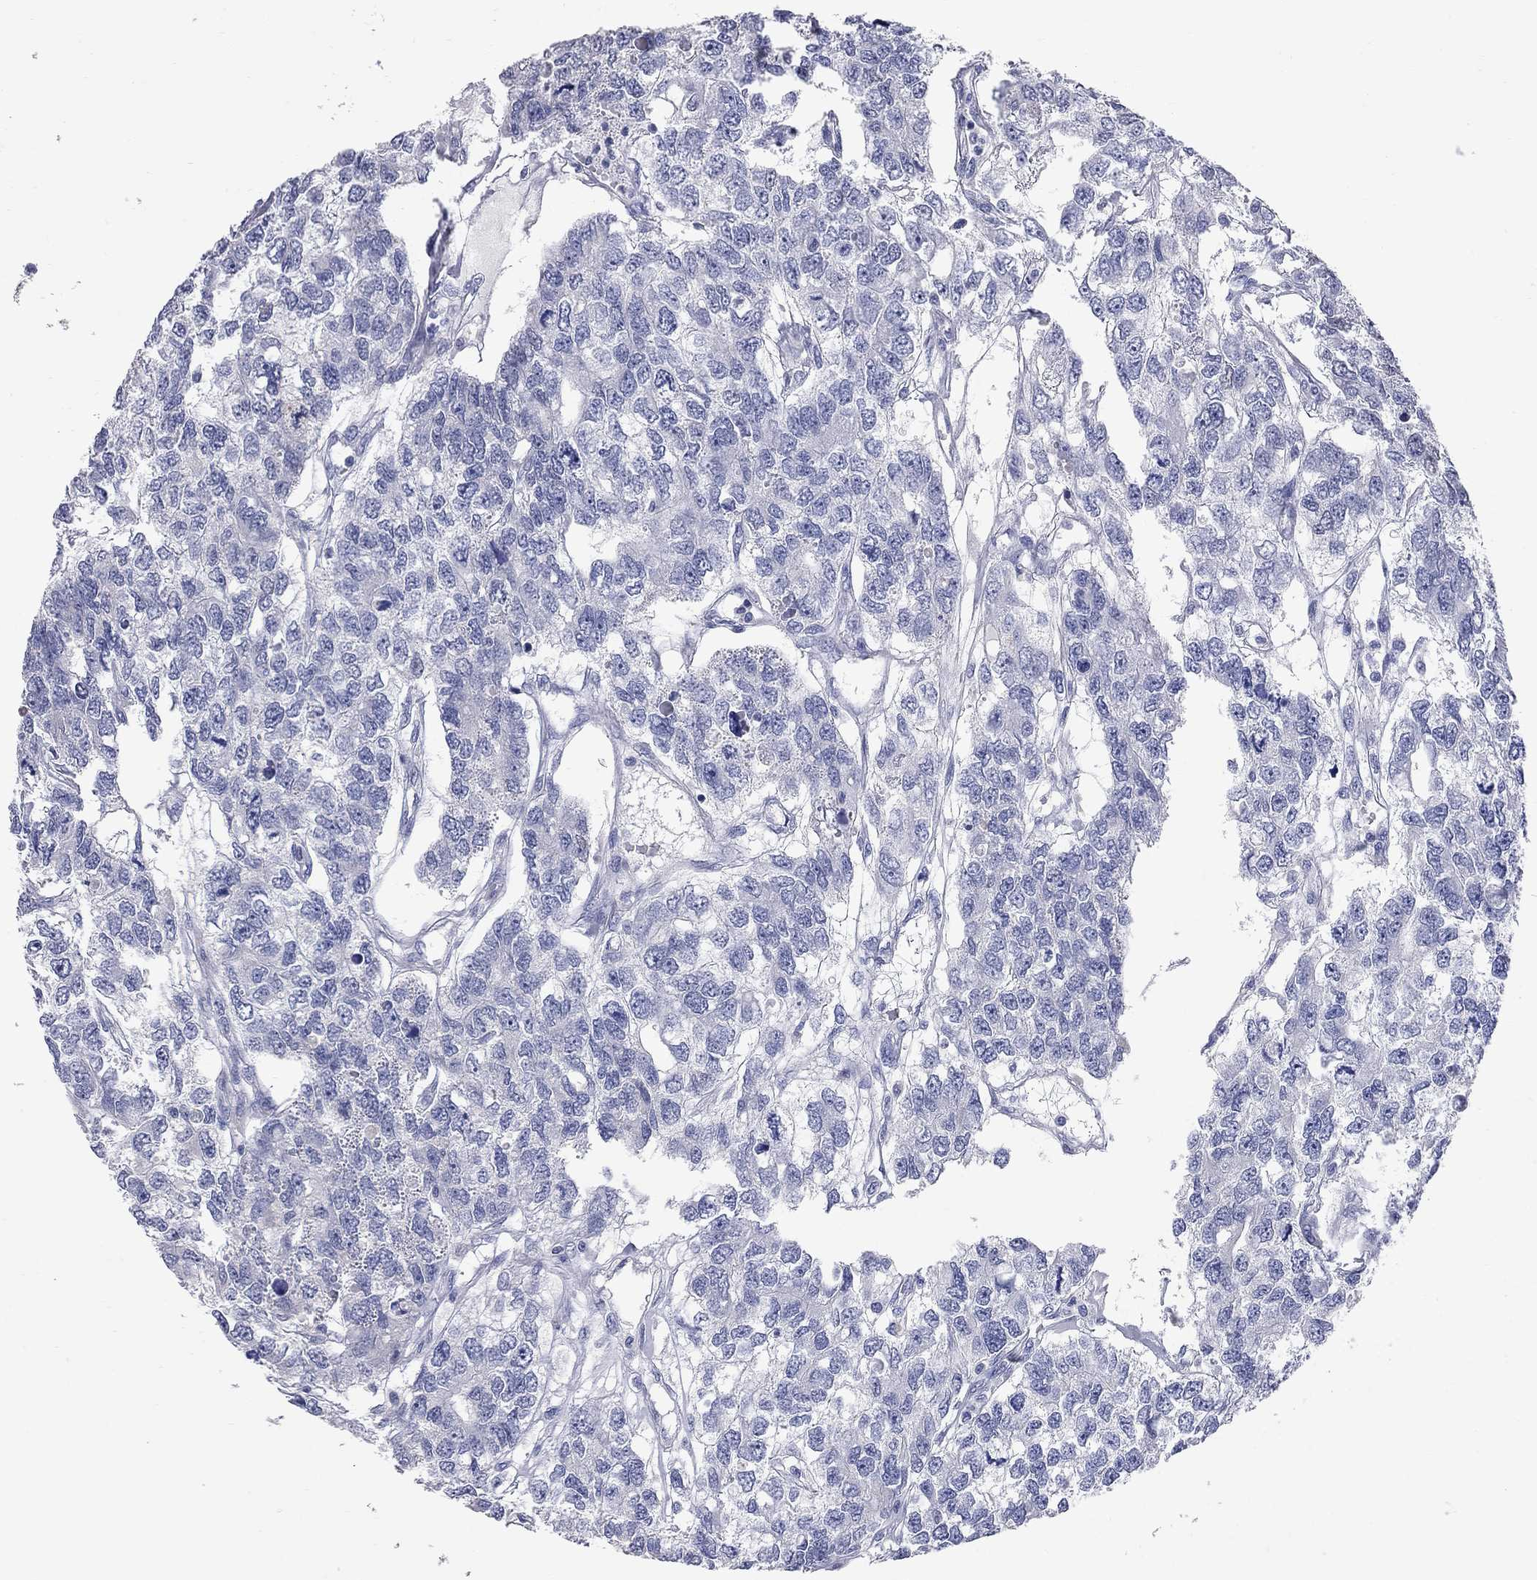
{"staining": {"intensity": "negative", "quantity": "none", "location": "none"}, "tissue": "testis cancer", "cell_type": "Tumor cells", "image_type": "cancer", "snomed": [{"axis": "morphology", "description": "Seminoma, NOS"}, {"axis": "topography", "description": "Testis"}], "caption": "A high-resolution micrograph shows IHC staining of testis cancer (seminoma), which demonstrates no significant expression in tumor cells.", "gene": "FAM221B", "patient": {"sex": "male", "age": 52}}